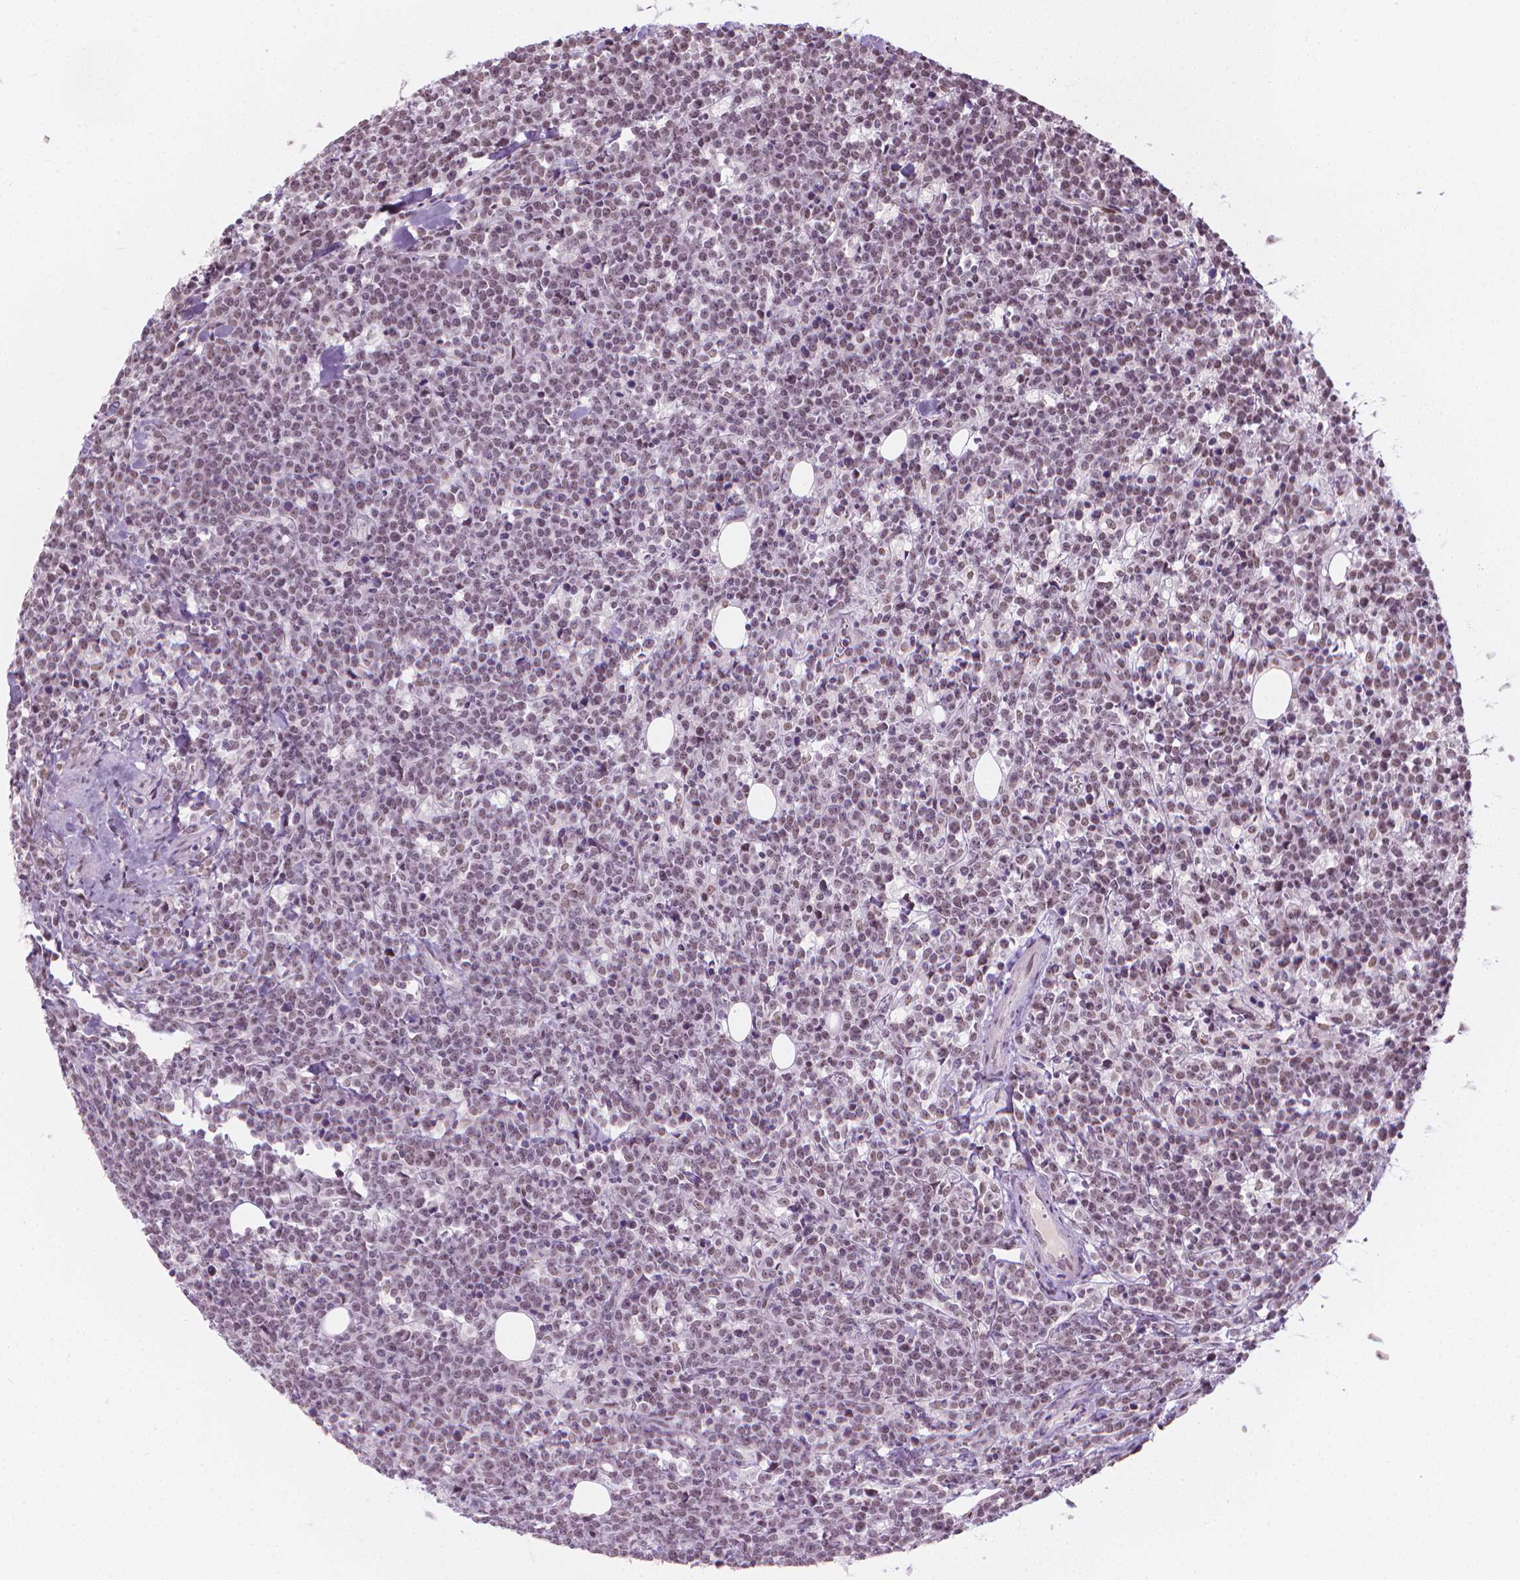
{"staining": {"intensity": "weak", "quantity": "25%-75%", "location": "nuclear"}, "tissue": "lymphoma", "cell_type": "Tumor cells", "image_type": "cancer", "snomed": [{"axis": "morphology", "description": "Malignant lymphoma, non-Hodgkin's type, High grade"}, {"axis": "topography", "description": "Small intestine"}], "caption": "IHC (DAB (3,3'-diaminobenzidine)) staining of human malignant lymphoma, non-Hodgkin's type (high-grade) shows weak nuclear protein positivity in approximately 25%-75% of tumor cells. Using DAB (brown) and hematoxylin (blue) stains, captured at high magnification using brightfield microscopy.", "gene": "CDKN1C", "patient": {"sex": "female", "age": 56}}